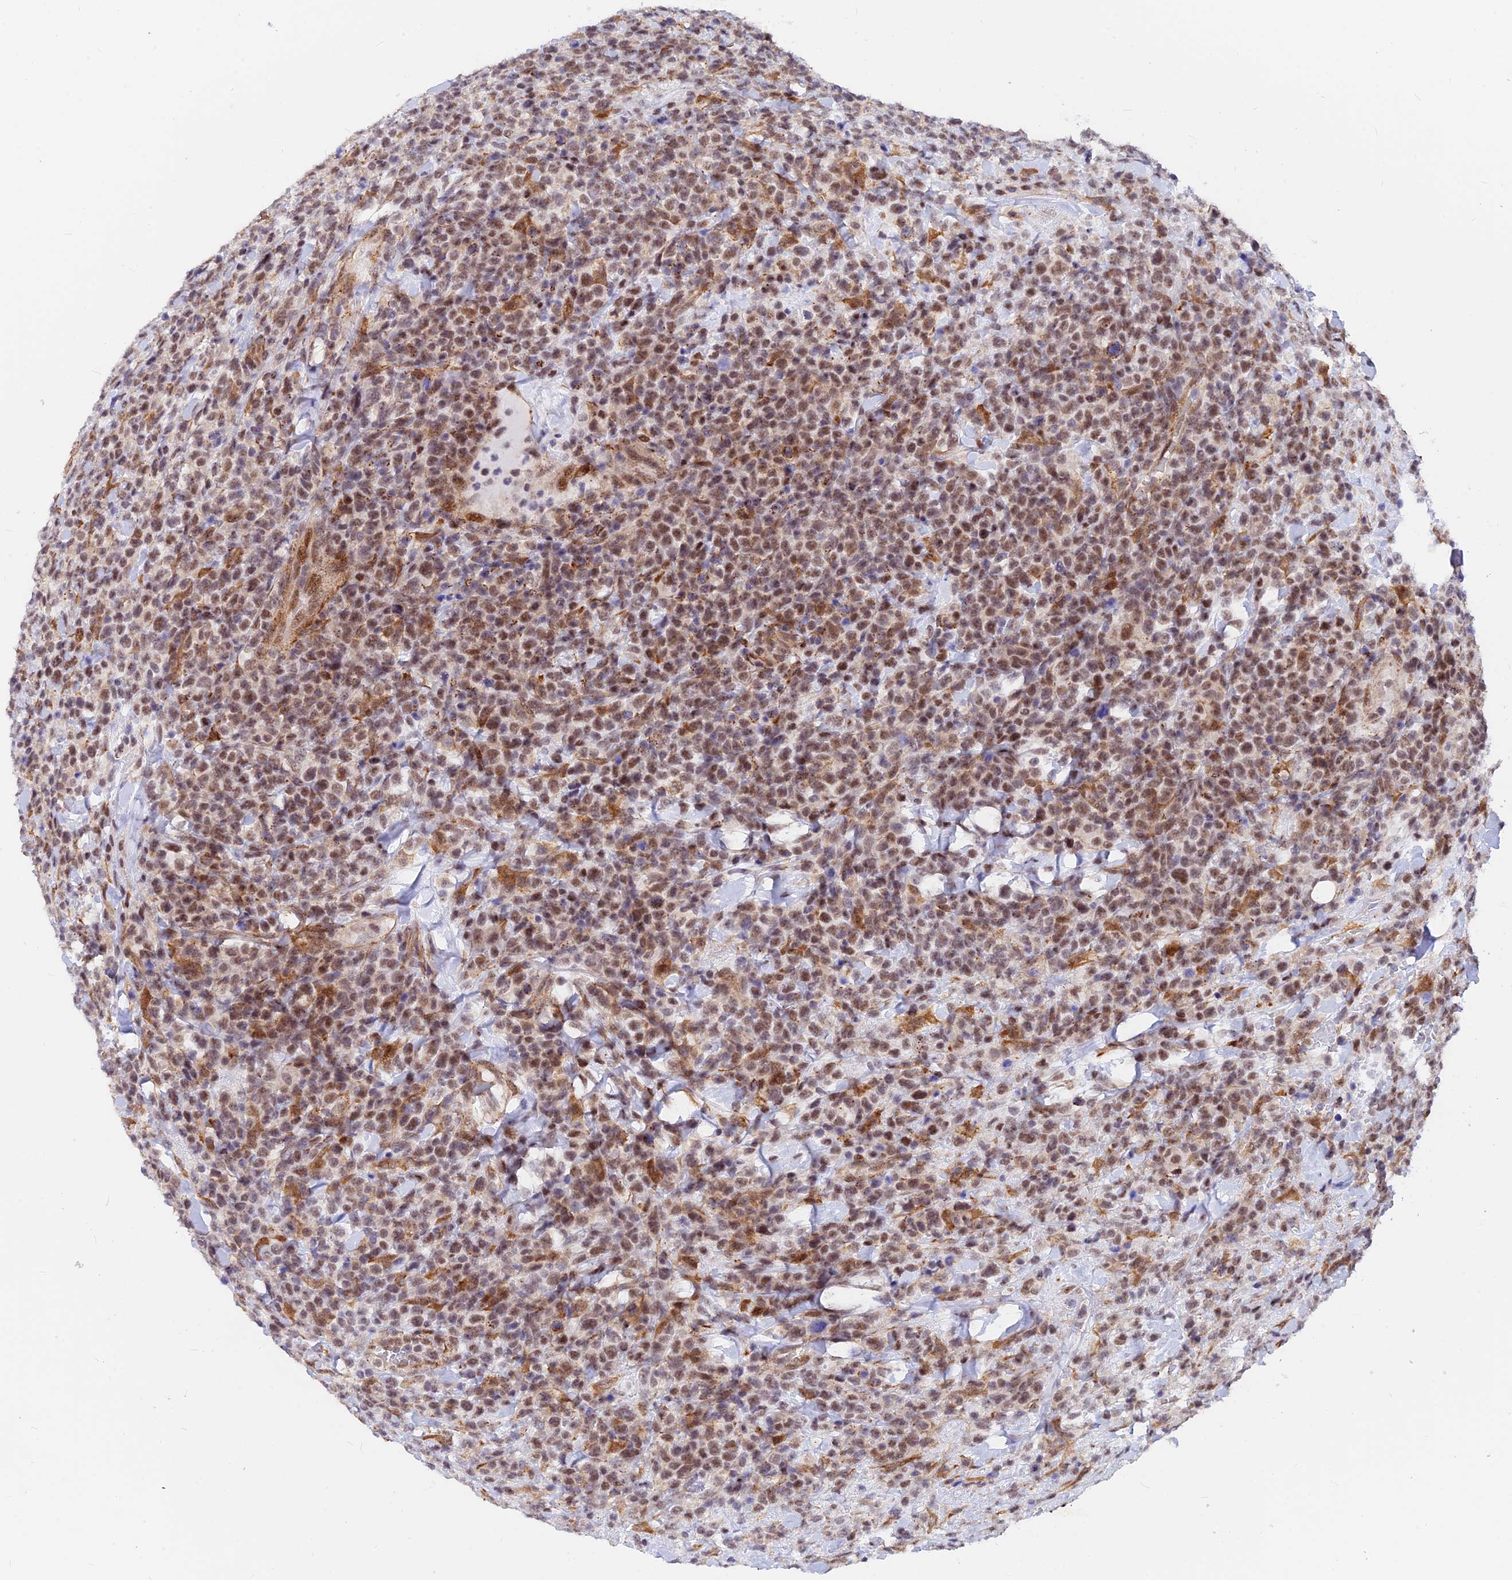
{"staining": {"intensity": "moderate", "quantity": ">75%", "location": "nuclear"}, "tissue": "lymphoma", "cell_type": "Tumor cells", "image_type": "cancer", "snomed": [{"axis": "morphology", "description": "Malignant lymphoma, non-Hodgkin's type, High grade"}, {"axis": "topography", "description": "Colon"}], "caption": "Immunohistochemistry (IHC) photomicrograph of human lymphoma stained for a protein (brown), which displays medium levels of moderate nuclear staining in about >75% of tumor cells.", "gene": "VSTM2L", "patient": {"sex": "female", "age": 53}}